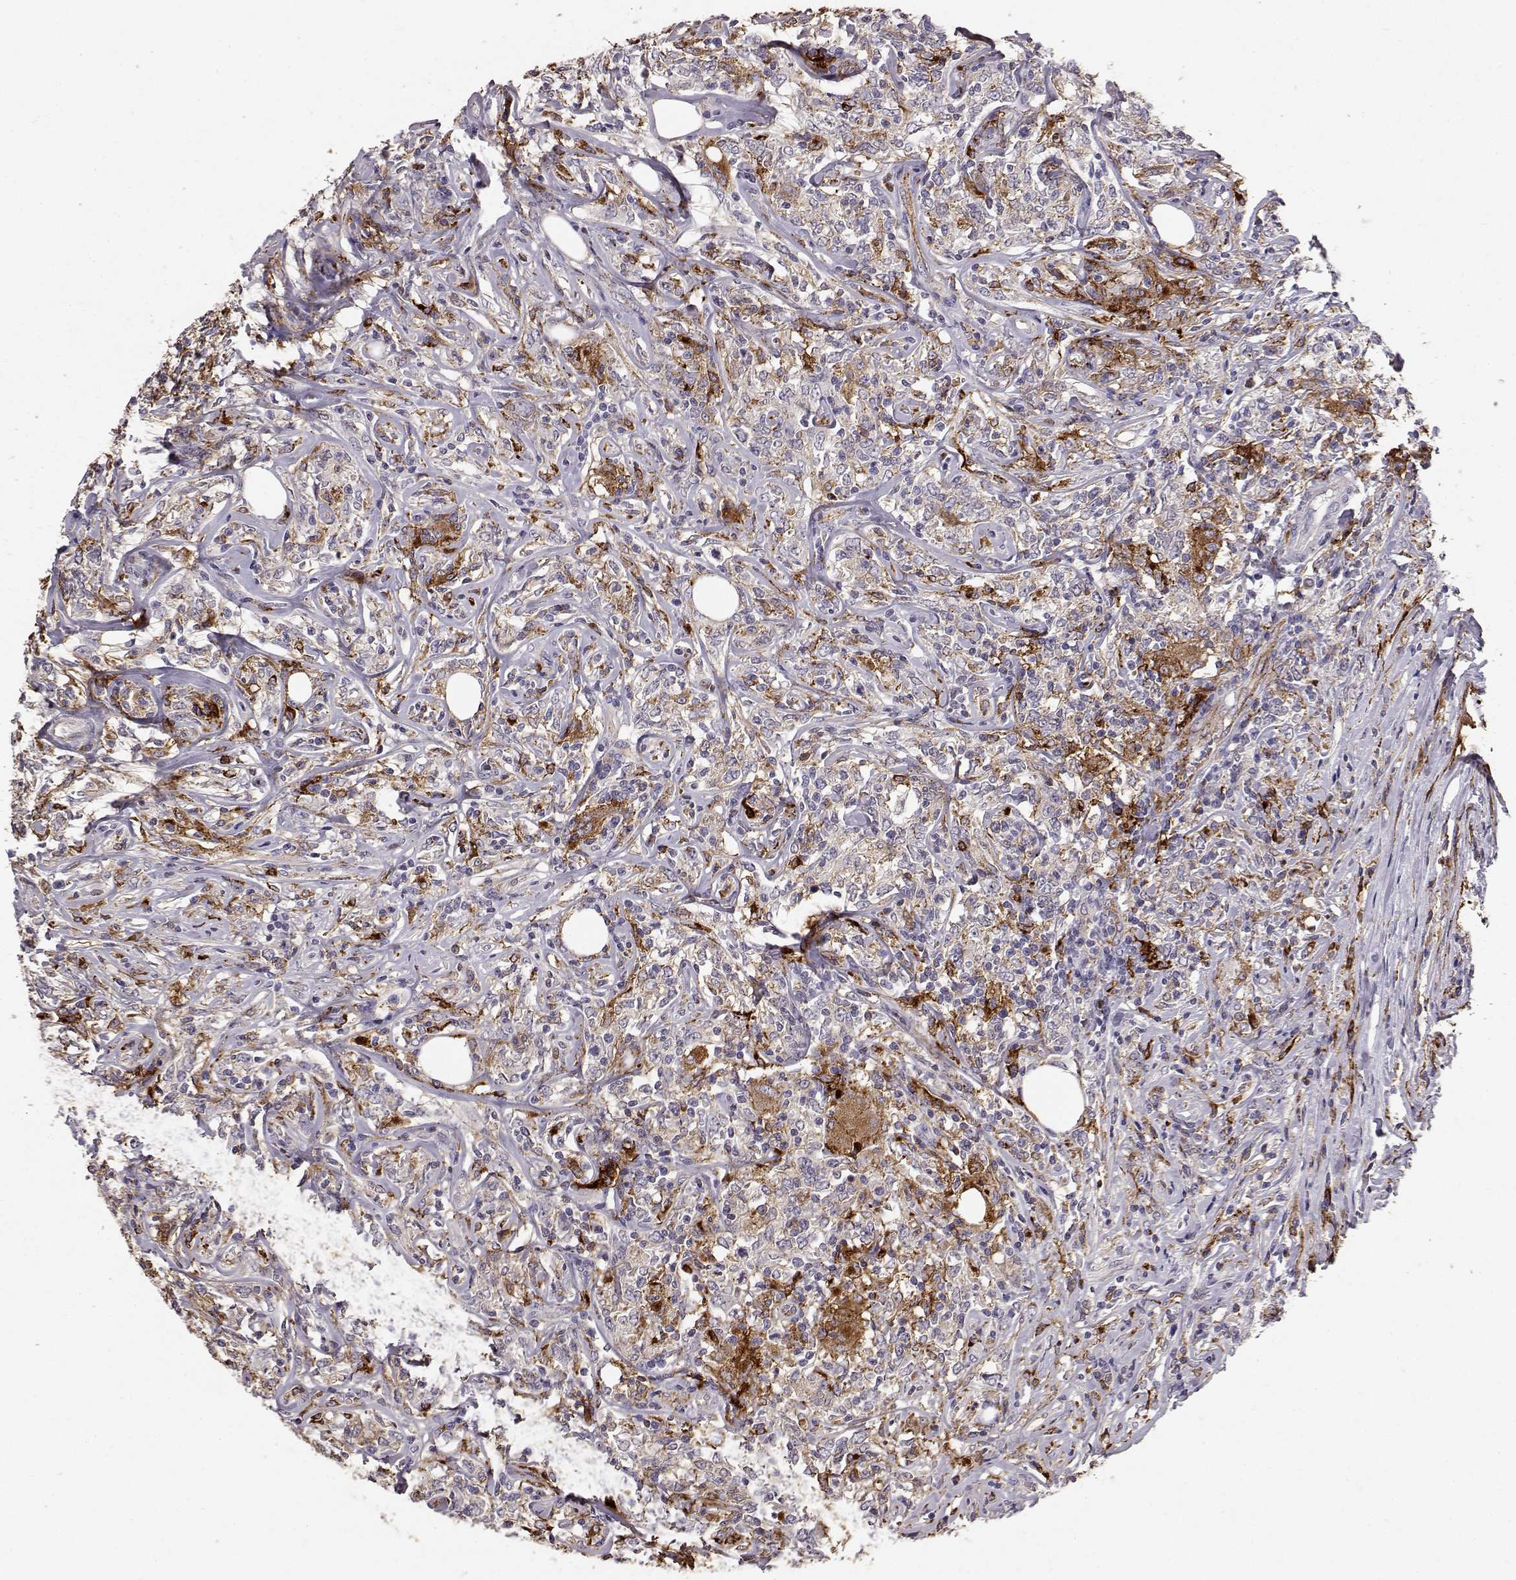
{"staining": {"intensity": "strong", "quantity": "<25%", "location": "cytoplasmic/membranous"}, "tissue": "lymphoma", "cell_type": "Tumor cells", "image_type": "cancer", "snomed": [{"axis": "morphology", "description": "Malignant lymphoma, non-Hodgkin's type, High grade"}, {"axis": "topography", "description": "Lymph node"}], "caption": "A histopathology image of lymphoma stained for a protein shows strong cytoplasmic/membranous brown staining in tumor cells.", "gene": "CCNF", "patient": {"sex": "female", "age": 84}}